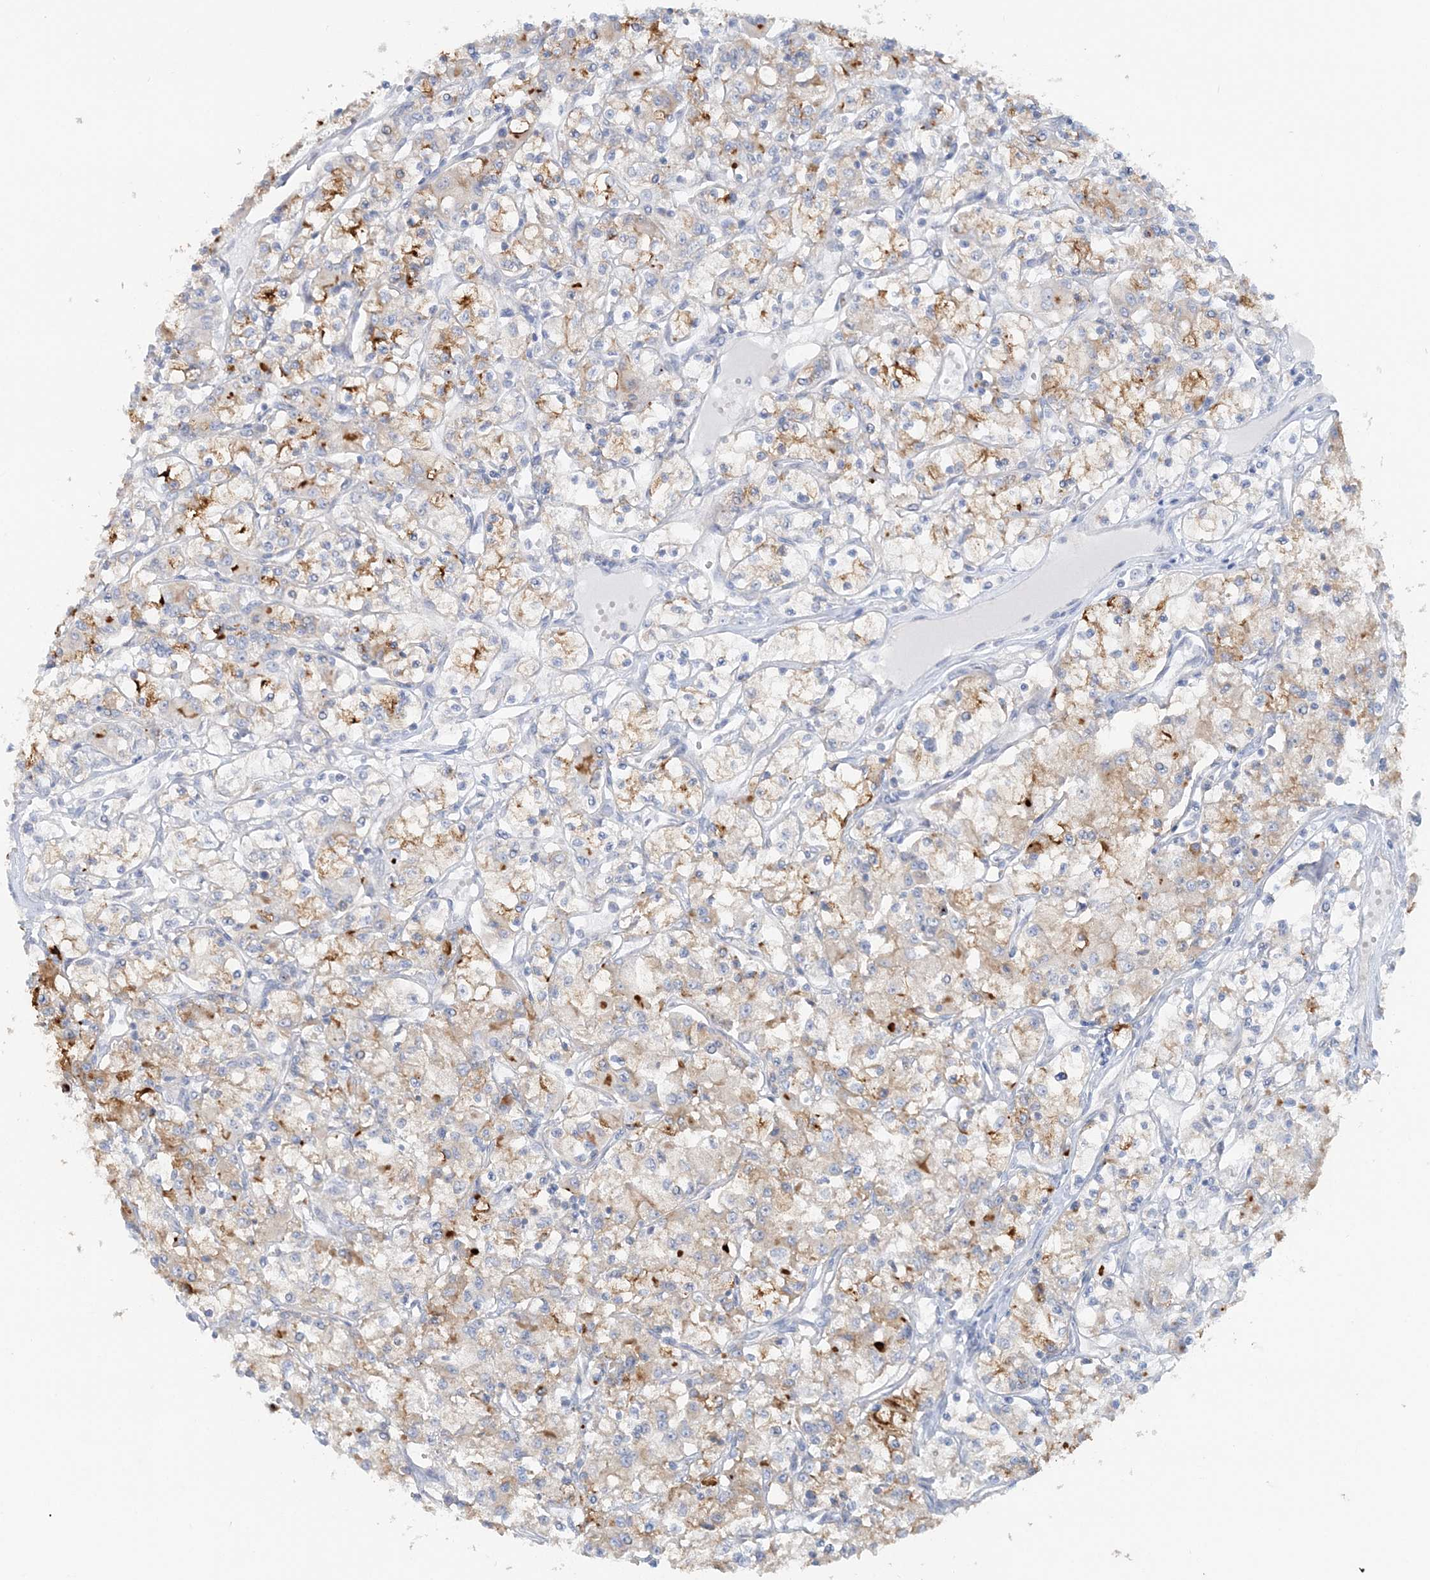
{"staining": {"intensity": "moderate", "quantity": "25%-75%", "location": "cytoplasmic/membranous"}, "tissue": "renal cancer", "cell_type": "Tumor cells", "image_type": "cancer", "snomed": [{"axis": "morphology", "description": "Adenocarcinoma, NOS"}, {"axis": "topography", "description": "Kidney"}], "caption": "An immunohistochemistry (IHC) photomicrograph of tumor tissue is shown. Protein staining in brown labels moderate cytoplasmic/membranous positivity in adenocarcinoma (renal) within tumor cells. Using DAB (brown) and hematoxylin (blue) stains, captured at high magnification using brightfield microscopy.", "gene": "TBC1D5", "patient": {"sex": "female", "age": 59}}